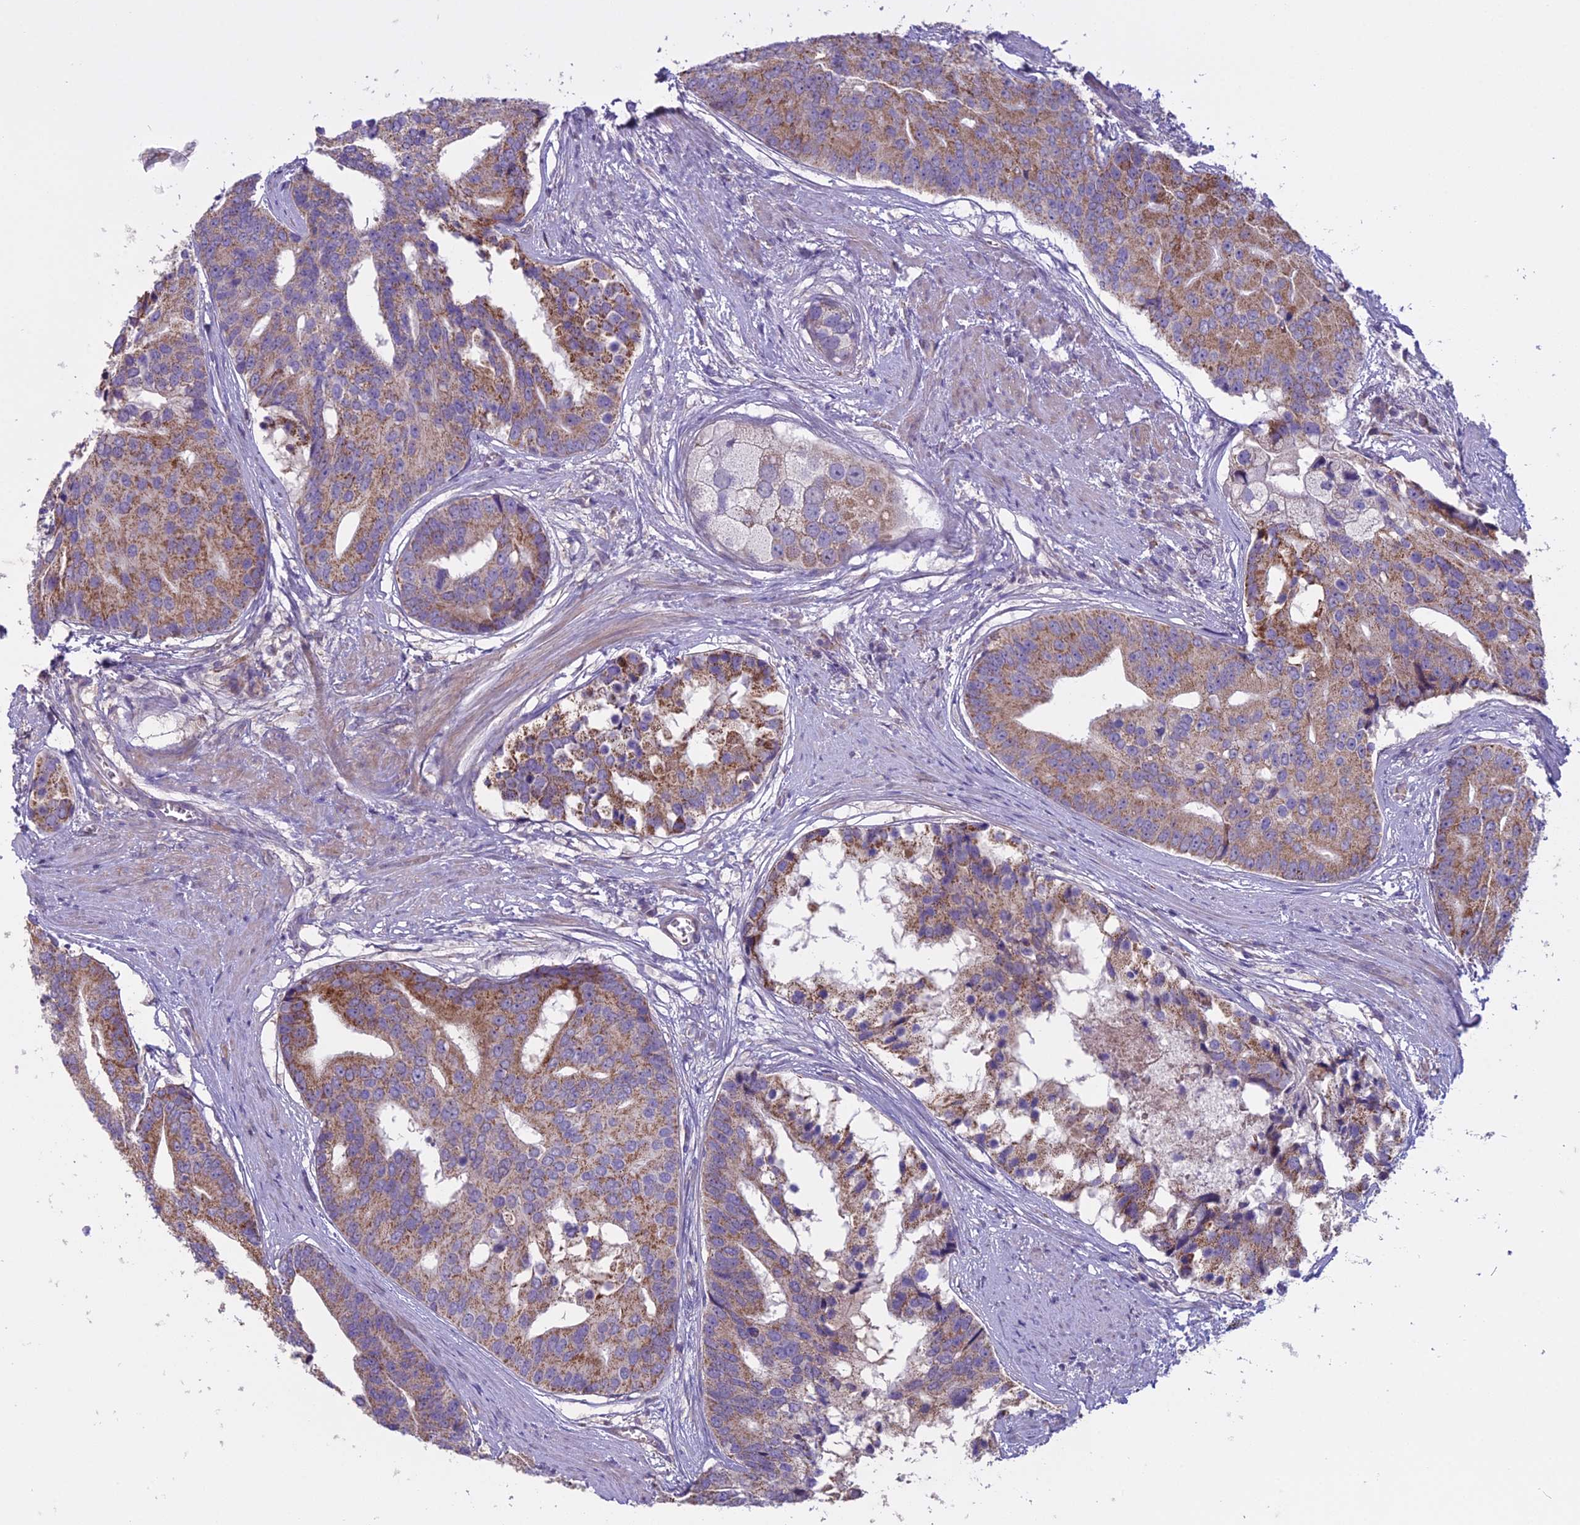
{"staining": {"intensity": "moderate", "quantity": ">75%", "location": "cytoplasmic/membranous"}, "tissue": "prostate cancer", "cell_type": "Tumor cells", "image_type": "cancer", "snomed": [{"axis": "morphology", "description": "Adenocarcinoma, High grade"}, {"axis": "topography", "description": "Prostate"}], "caption": "Prostate adenocarcinoma (high-grade) was stained to show a protein in brown. There is medium levels of moderate cytoplasmic/membranous expression in approximately >75% of tumor cells. The staining was performed using DAB (3,3'-diaminobenzidine) to visualize the protein expression in brown, while the nuclei were stained in blue with hematoxylin (Magnification: 20x).", "gene": "DUS2", "patient": {"sex": "male", "age": 62}}